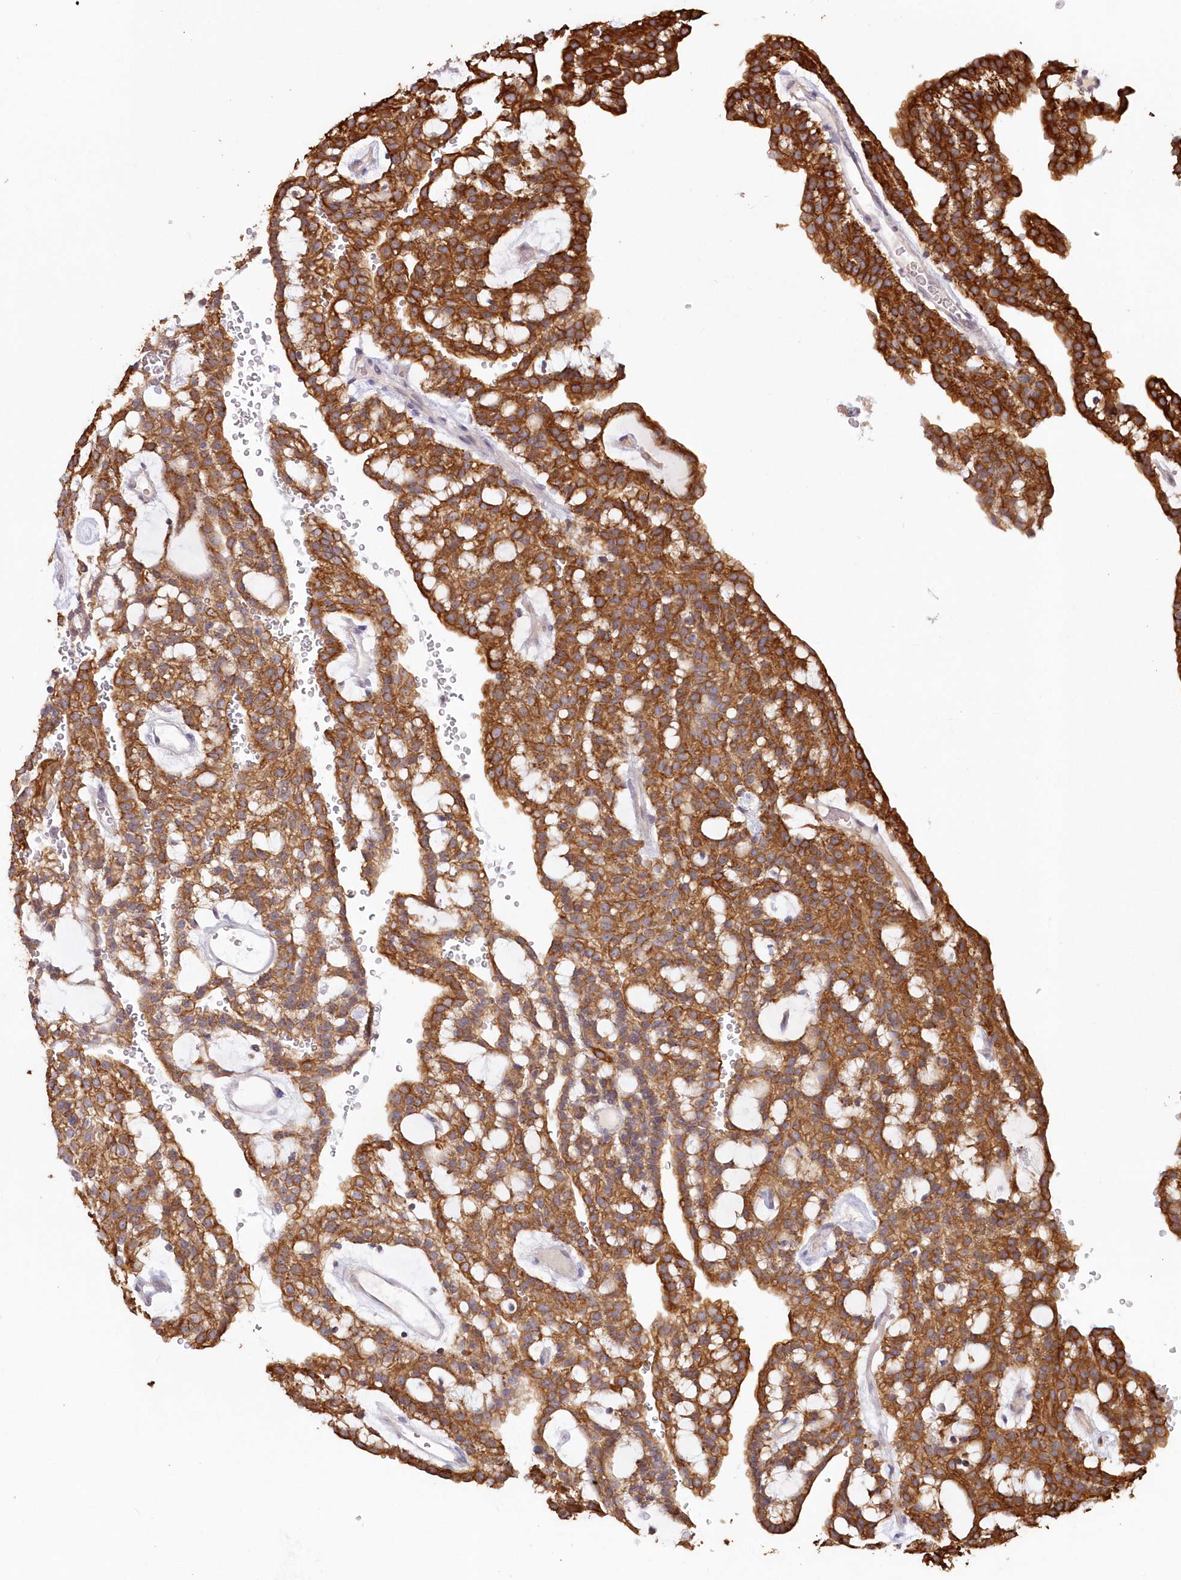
{"staining": {"intensity": "strong", "quantity": ">75%", "location": "cytoplasmic/membranous"}, "tissue": "renal cancer", "cell_type": "Tumor cells", "image_type": "cancer", "snomed": [{"axis": "morphology", "description": "Adenocarcinoma, NOS"}, {"axis": "topography", "description": "Kidney"}], "caption": "Protein analysis of renal adenocarcinoma tissue exhibits strong cytoplasmic/membranous staining in about >75% of tumor cells.", "gene": "SNED1", "patient": {"sex": "male", "age": 63}}